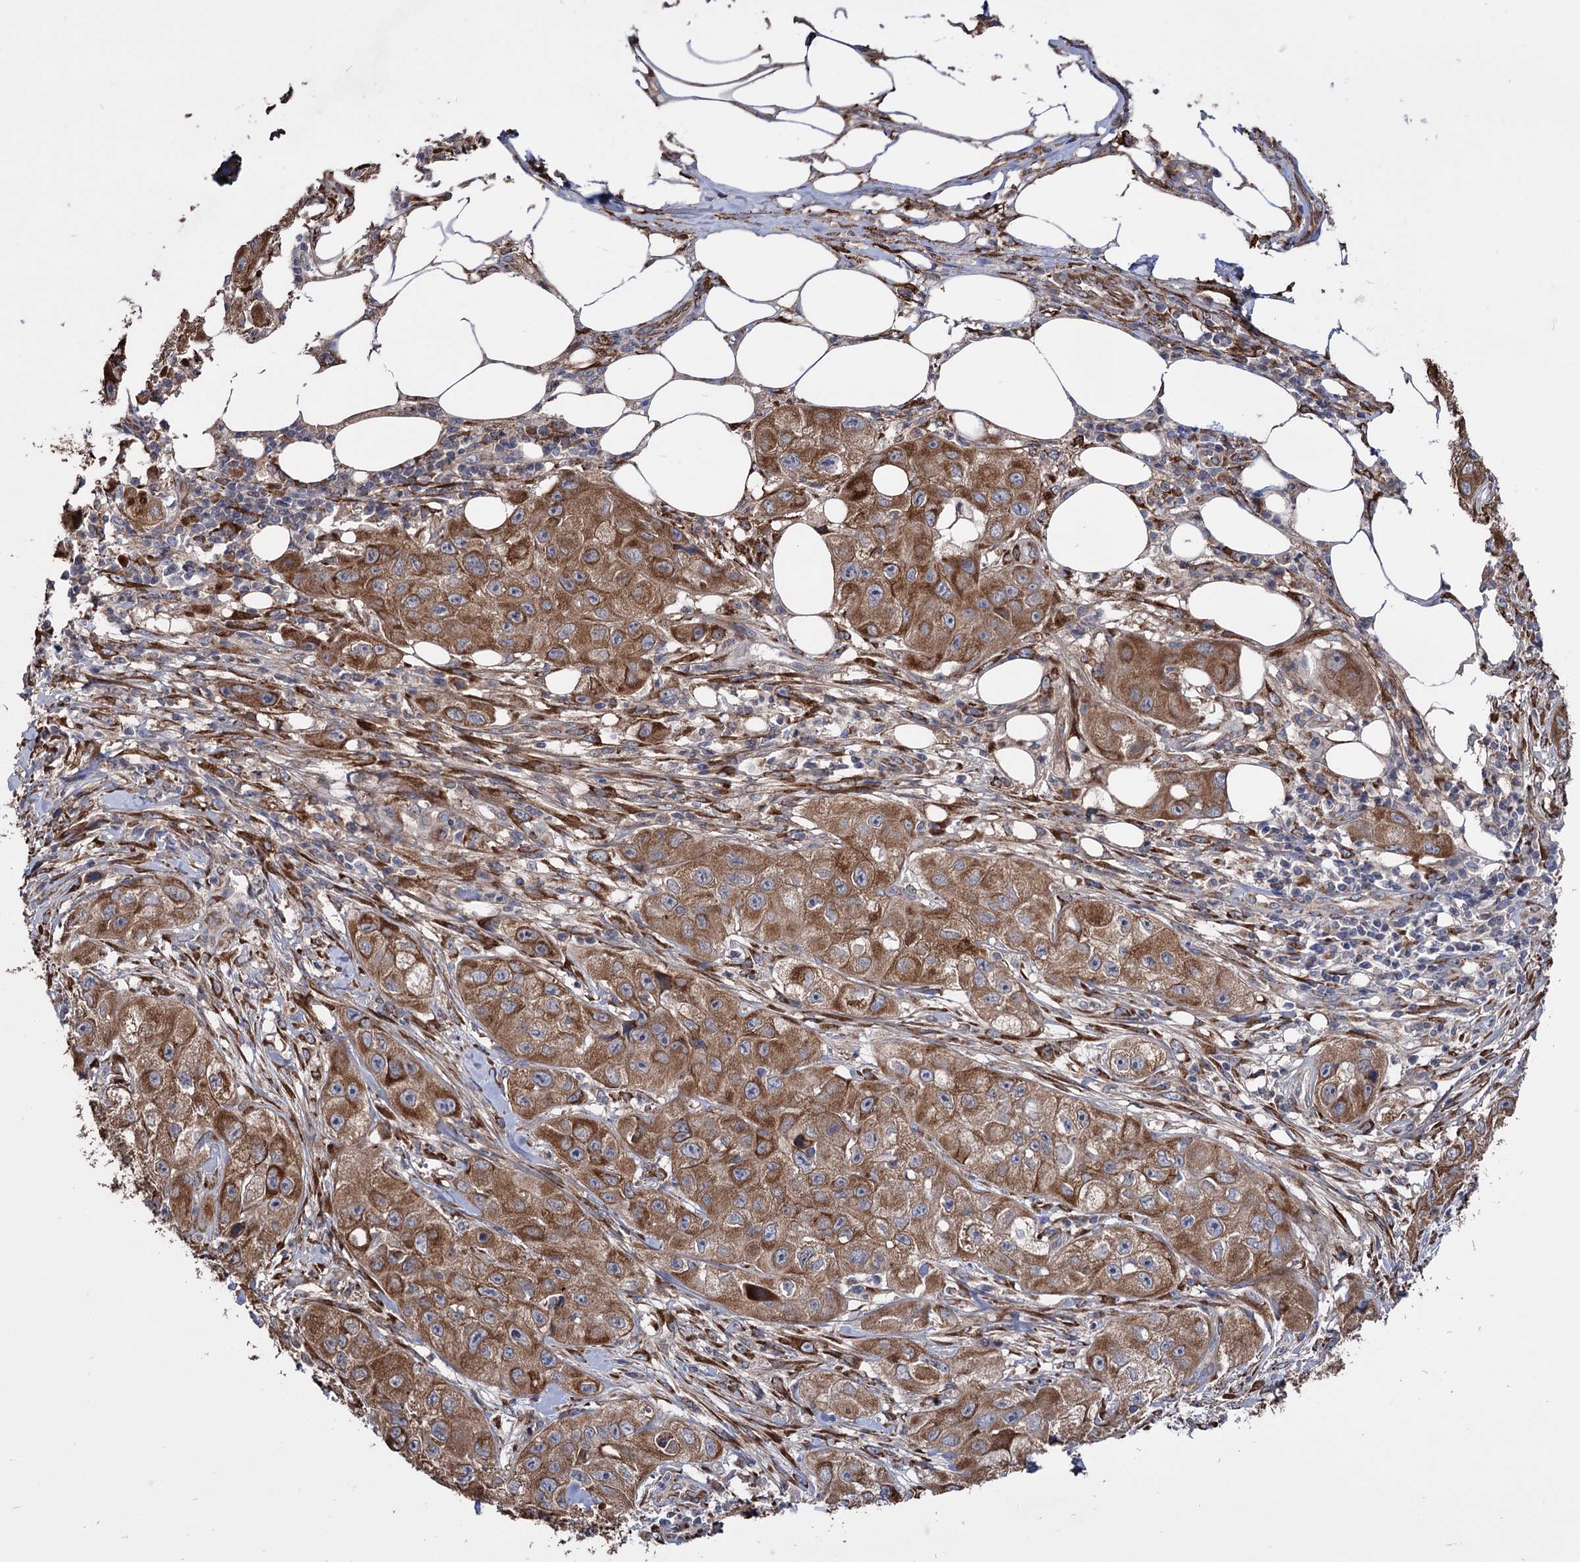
{"staining": {"intensity": "moderate", "quantity": ">75%", "location": "cytoplasmic/membranous"}, "tissue": "skin cancer", "cell_type": "Tumor cells", "image_type": "cancer", "snomed": [{"axis": "morphology", "description": "Squamous cell carcinoma, NOS"}, {"axis": "topography", "description": "Skin"}, {"axis": "topography", "description": "Subcutis"}], "caption": "An image of skin cancer stained for a protein shows moderate cytoplasmic/membranous brown staining in tumor cells. (DAB (3,3'-diaminobenzidine) IHC, brown staining for protein, blue staining for nuclei).", "gene": "CDAN1", "patient": {"sex": "male", "age": 73}}